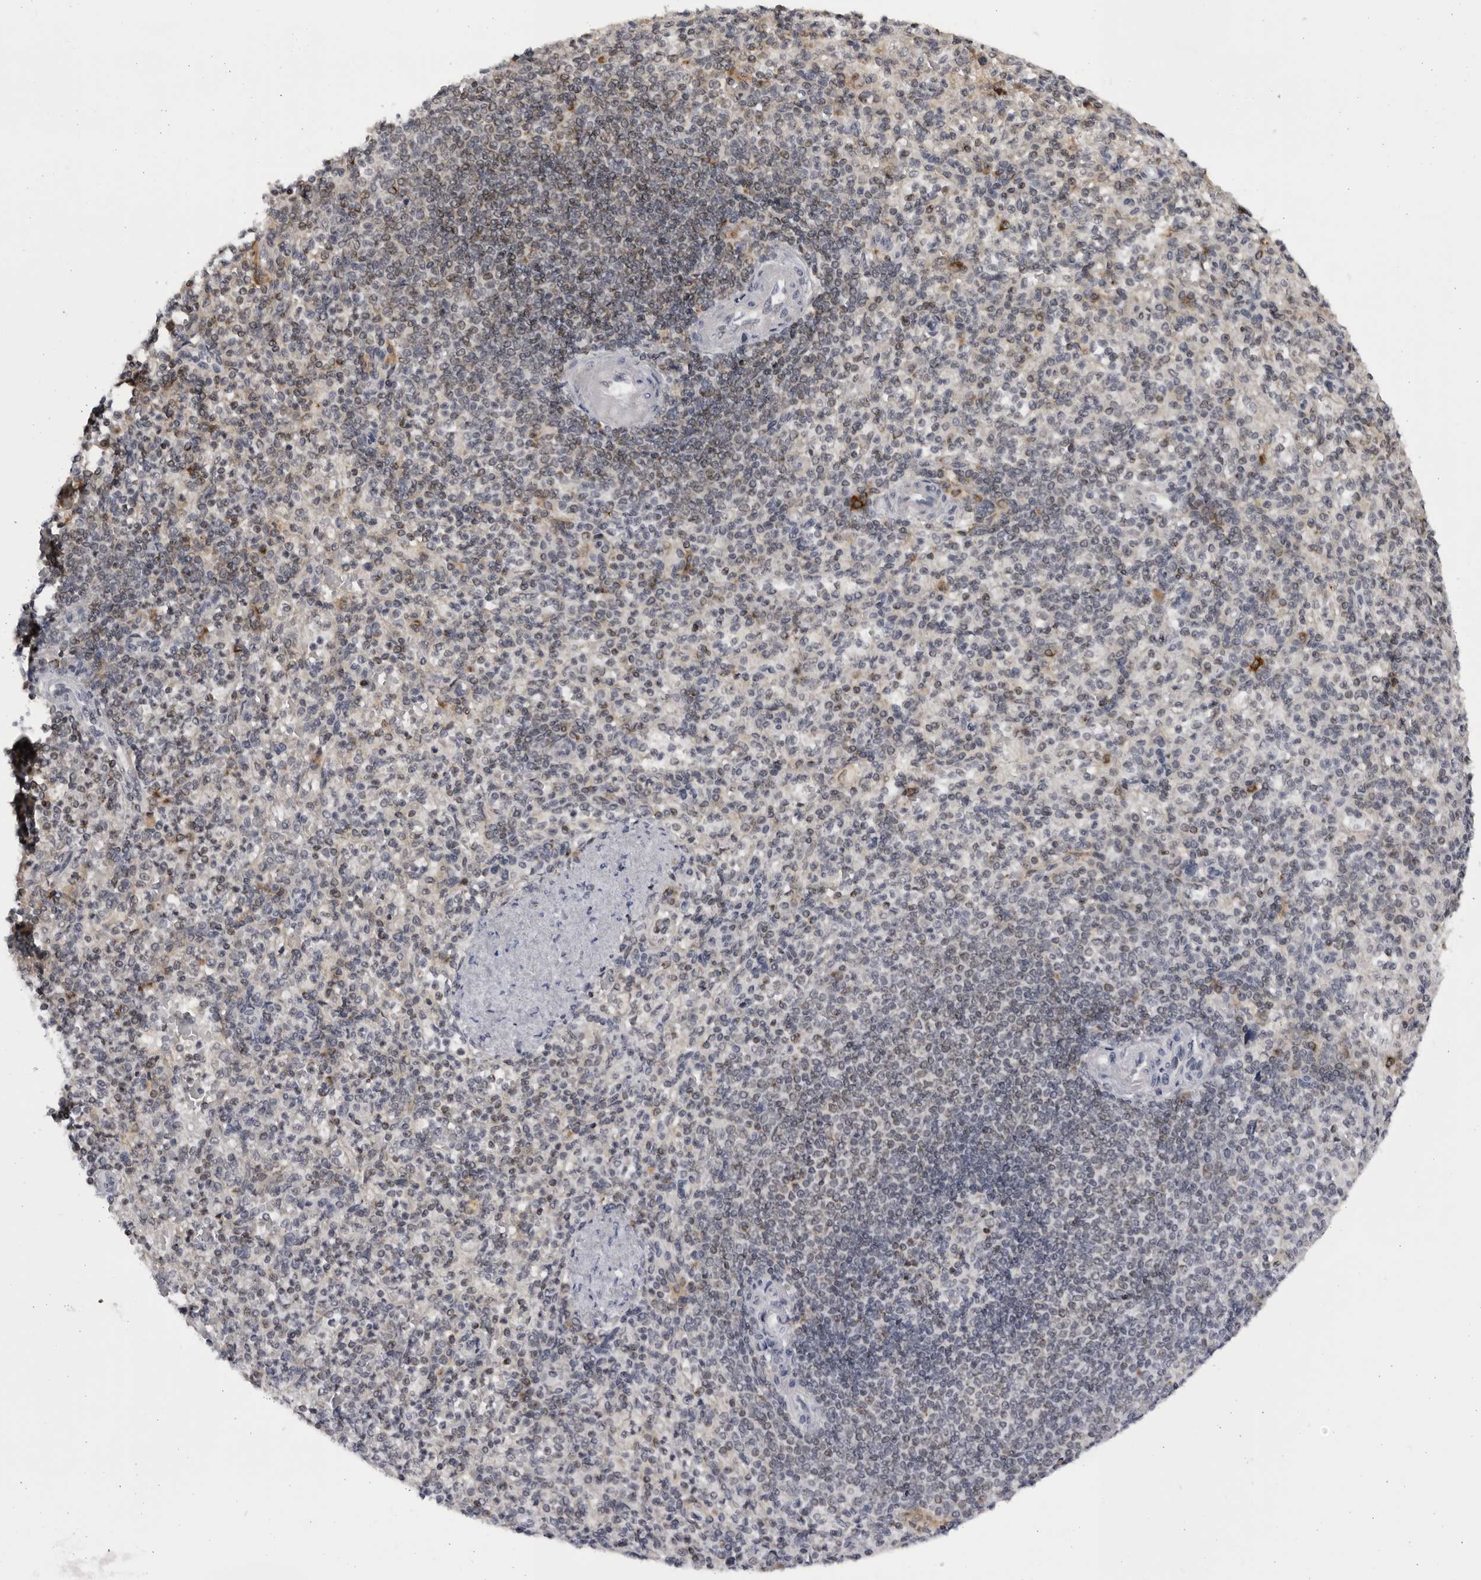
{"staining": {"intensity": "moderate", "quantity": "<25%", "location": "cytoplasmic/membranous"}, "tissue": "spleen", "cell_type": "Cells in red pulp", "image_type": "normal", "snomed": [{"axis": "morphology", "description": "Normal tissue, NOS"}, {"axis": "topography", "description": "Spleen"}], "caption": "Normal spleen exhibits moderate cytoplasmic/membranous positivity in about <25% of cells in red pulp, visualized by immunohistochemistry.", "gene": "SLC25A22", "patient": {"sex": "female", "age": 74}}